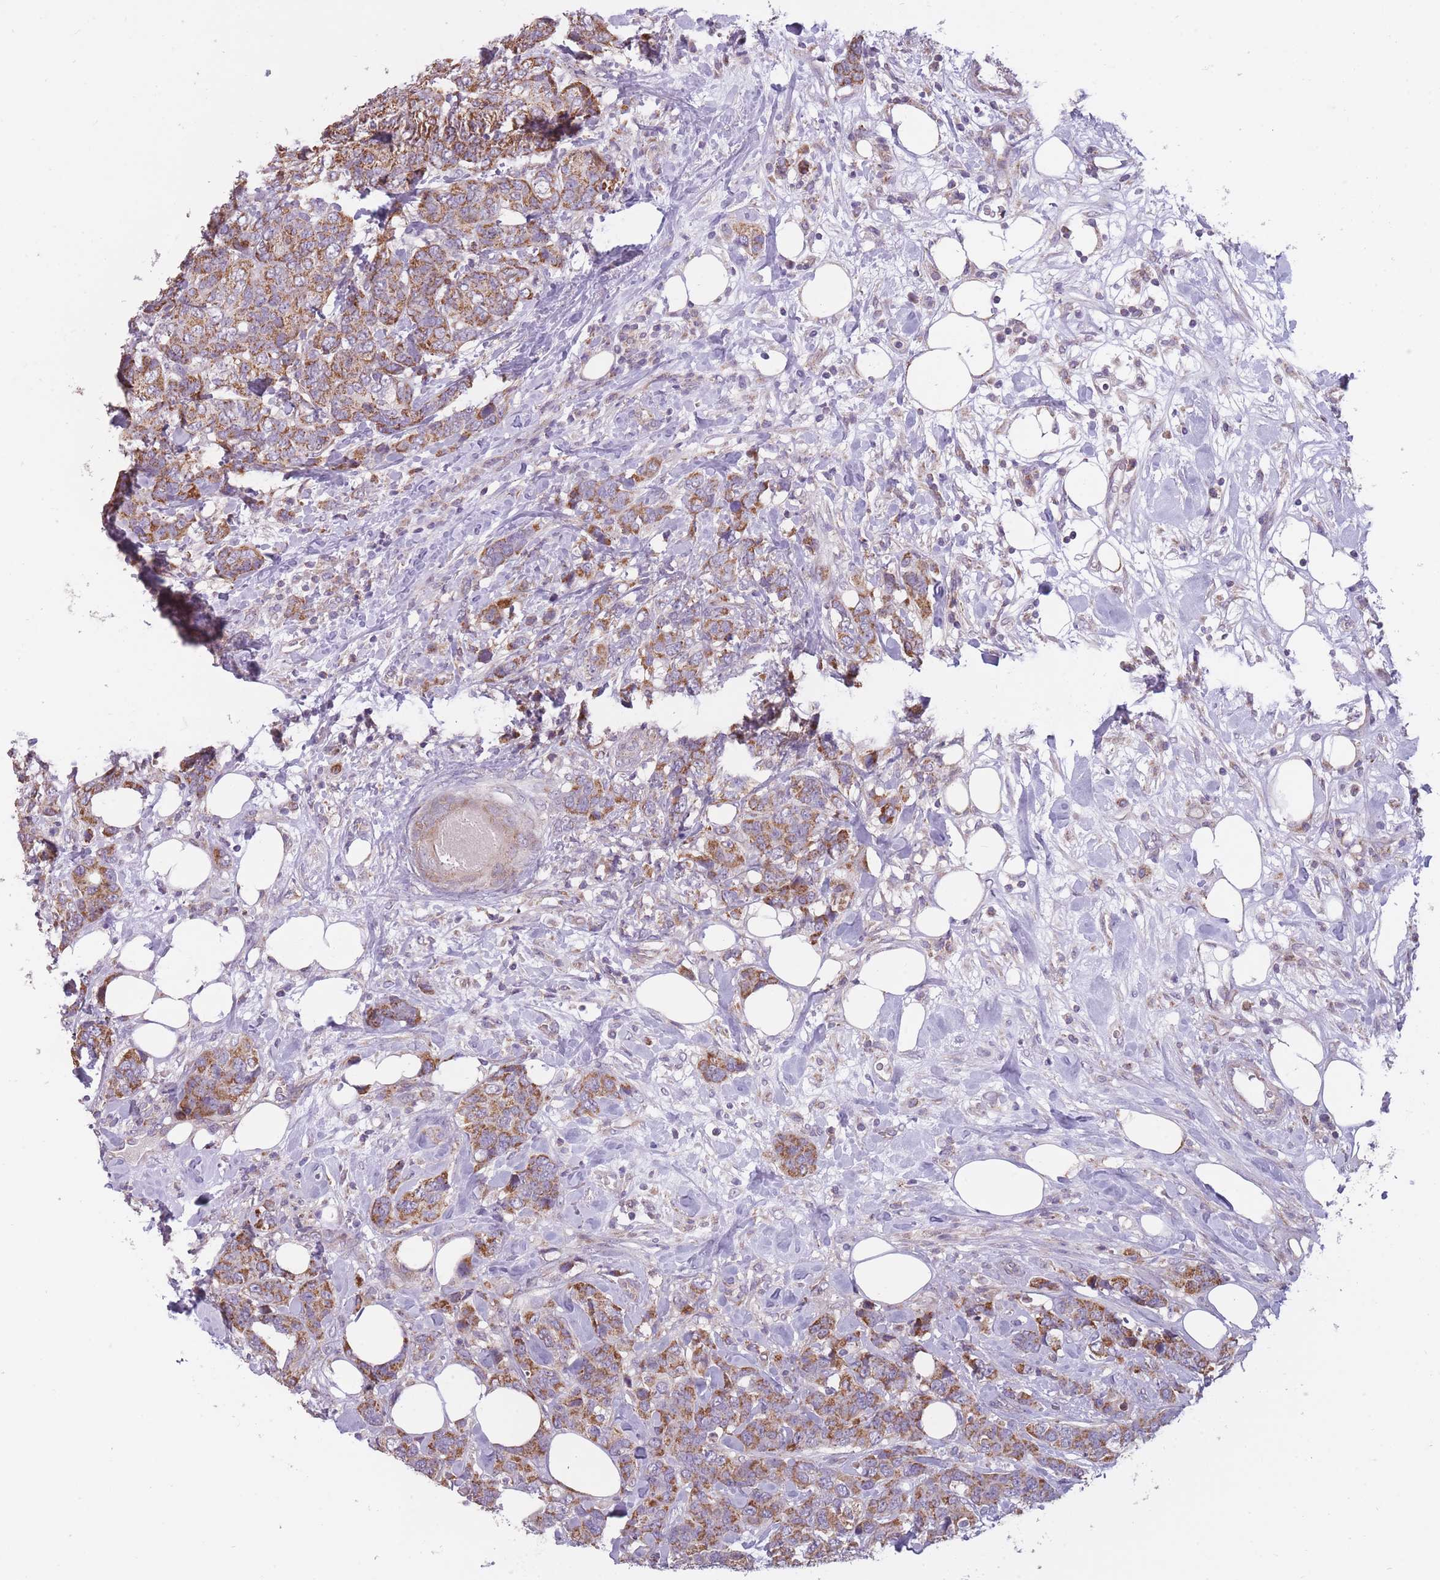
{"staining": {"intensity": "moderate", "quantity": ">75%", "location": "cytoplasmic/membranous"}, "tissue": "breast cancer", "cell_type": "Tumor cells", "image_type": "cancer", "snomed": [{"axis": "morphology", "description": "Lobular carcinoma"}, {"axis": "topography", "description": "Breast"}], "caption": "Moderate cytoplasmic/membranous protein staining is present in approximately >75% of tumor cells in breast cancer (lobular carcinoma). (DAB (3,3'-diaminobenzidine) IHC with brightfield microscopy, high magnification).", "gene": "MRPS18C", "patient": {"sex": "female", "age": 59}}